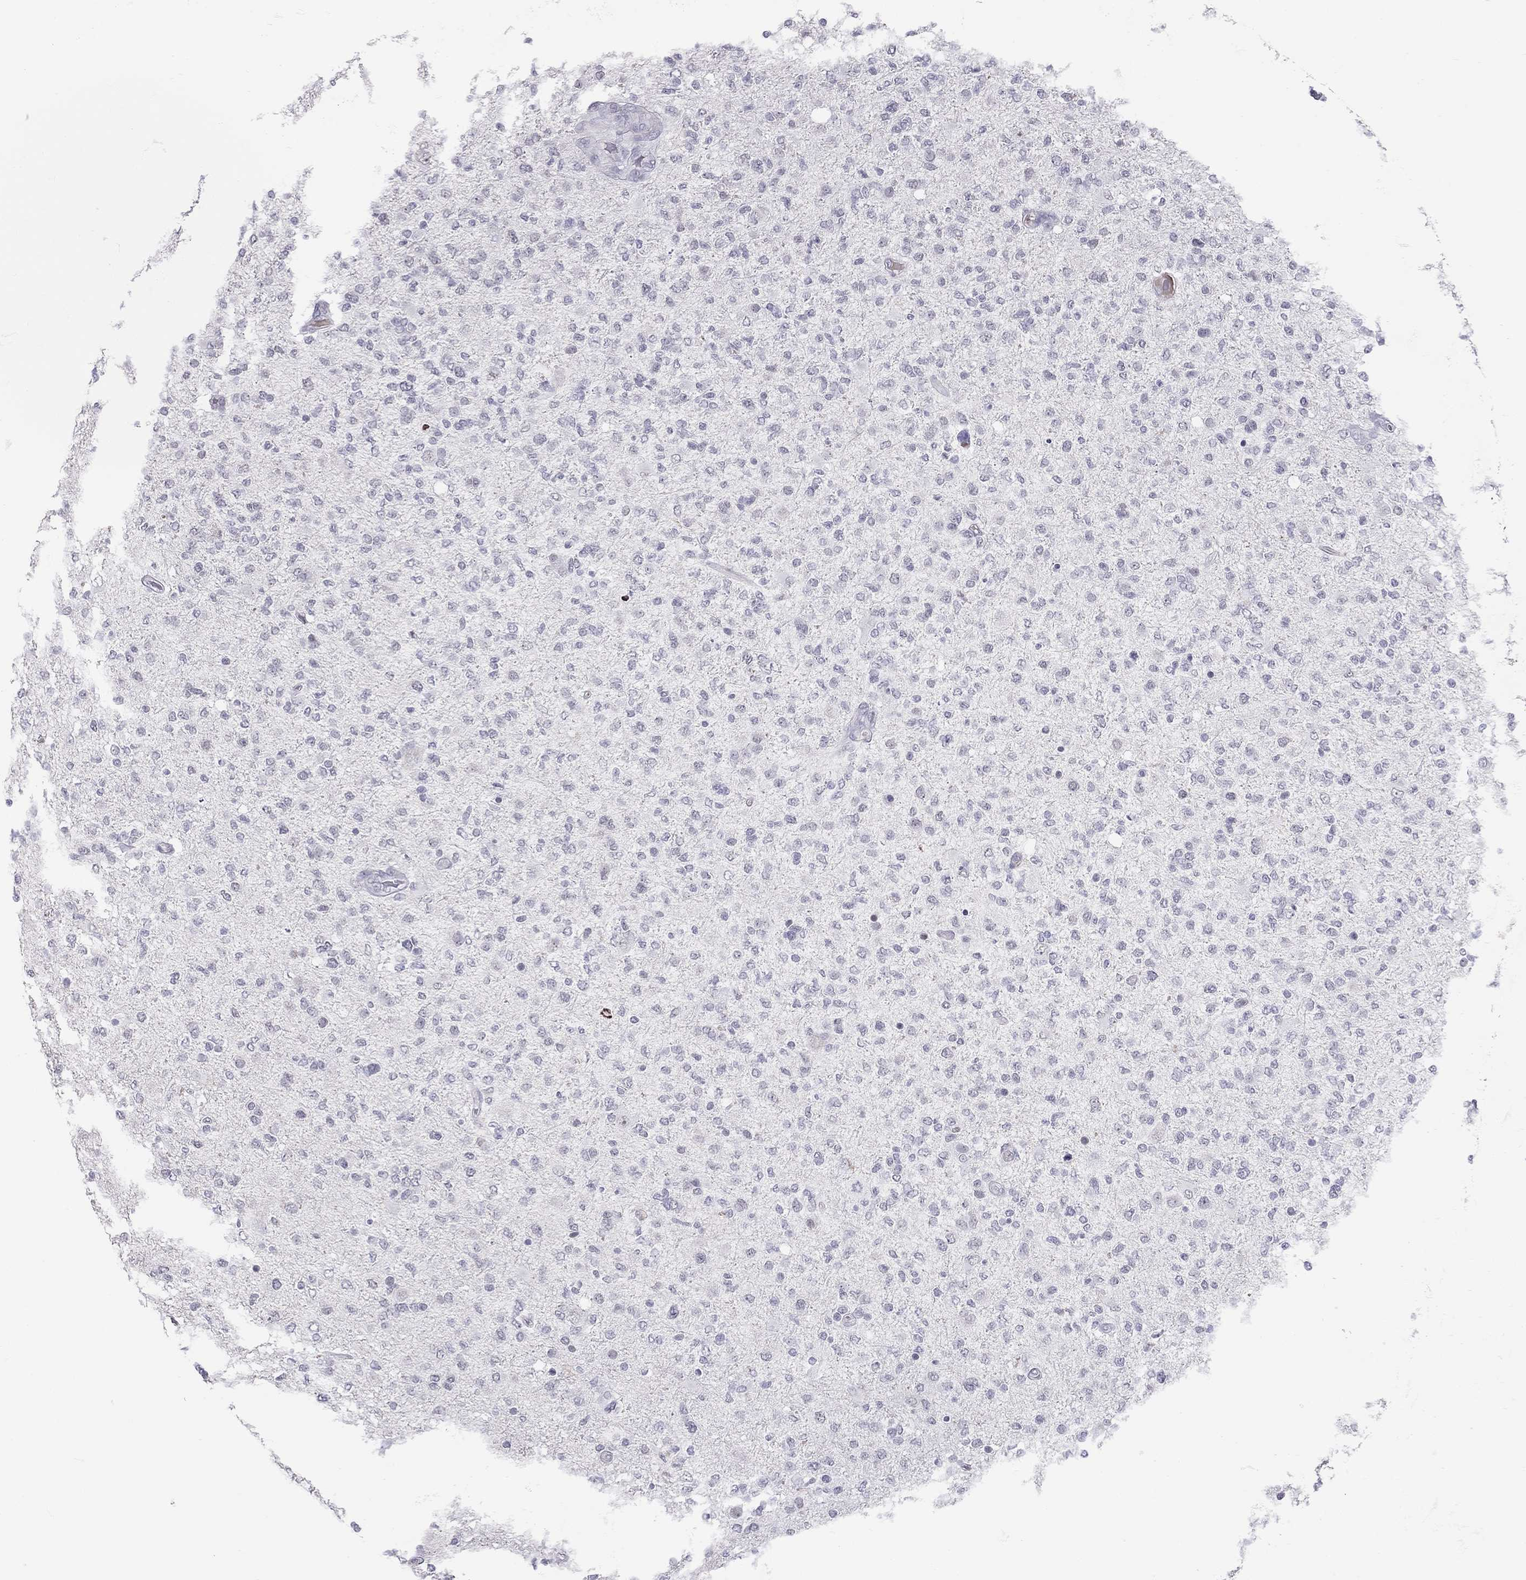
{"staining": {"intensity": "negative", "quantity": "none", "location": "none"}, "tissue": "glioma", "cell_type": "Tumor cells", "image_type": "cancer", "snomed": [{"axis": "morphology", "description": "Glioma, malignant, High grade"}, {"axis": "topography", "description": "Cerebral cortex"}], "caption": "Glioma was stained to show a protein in brown. There is no significant staining in tumor cells.", "gene": "JHY", "patient": {"sex": "male", "age": 70}}